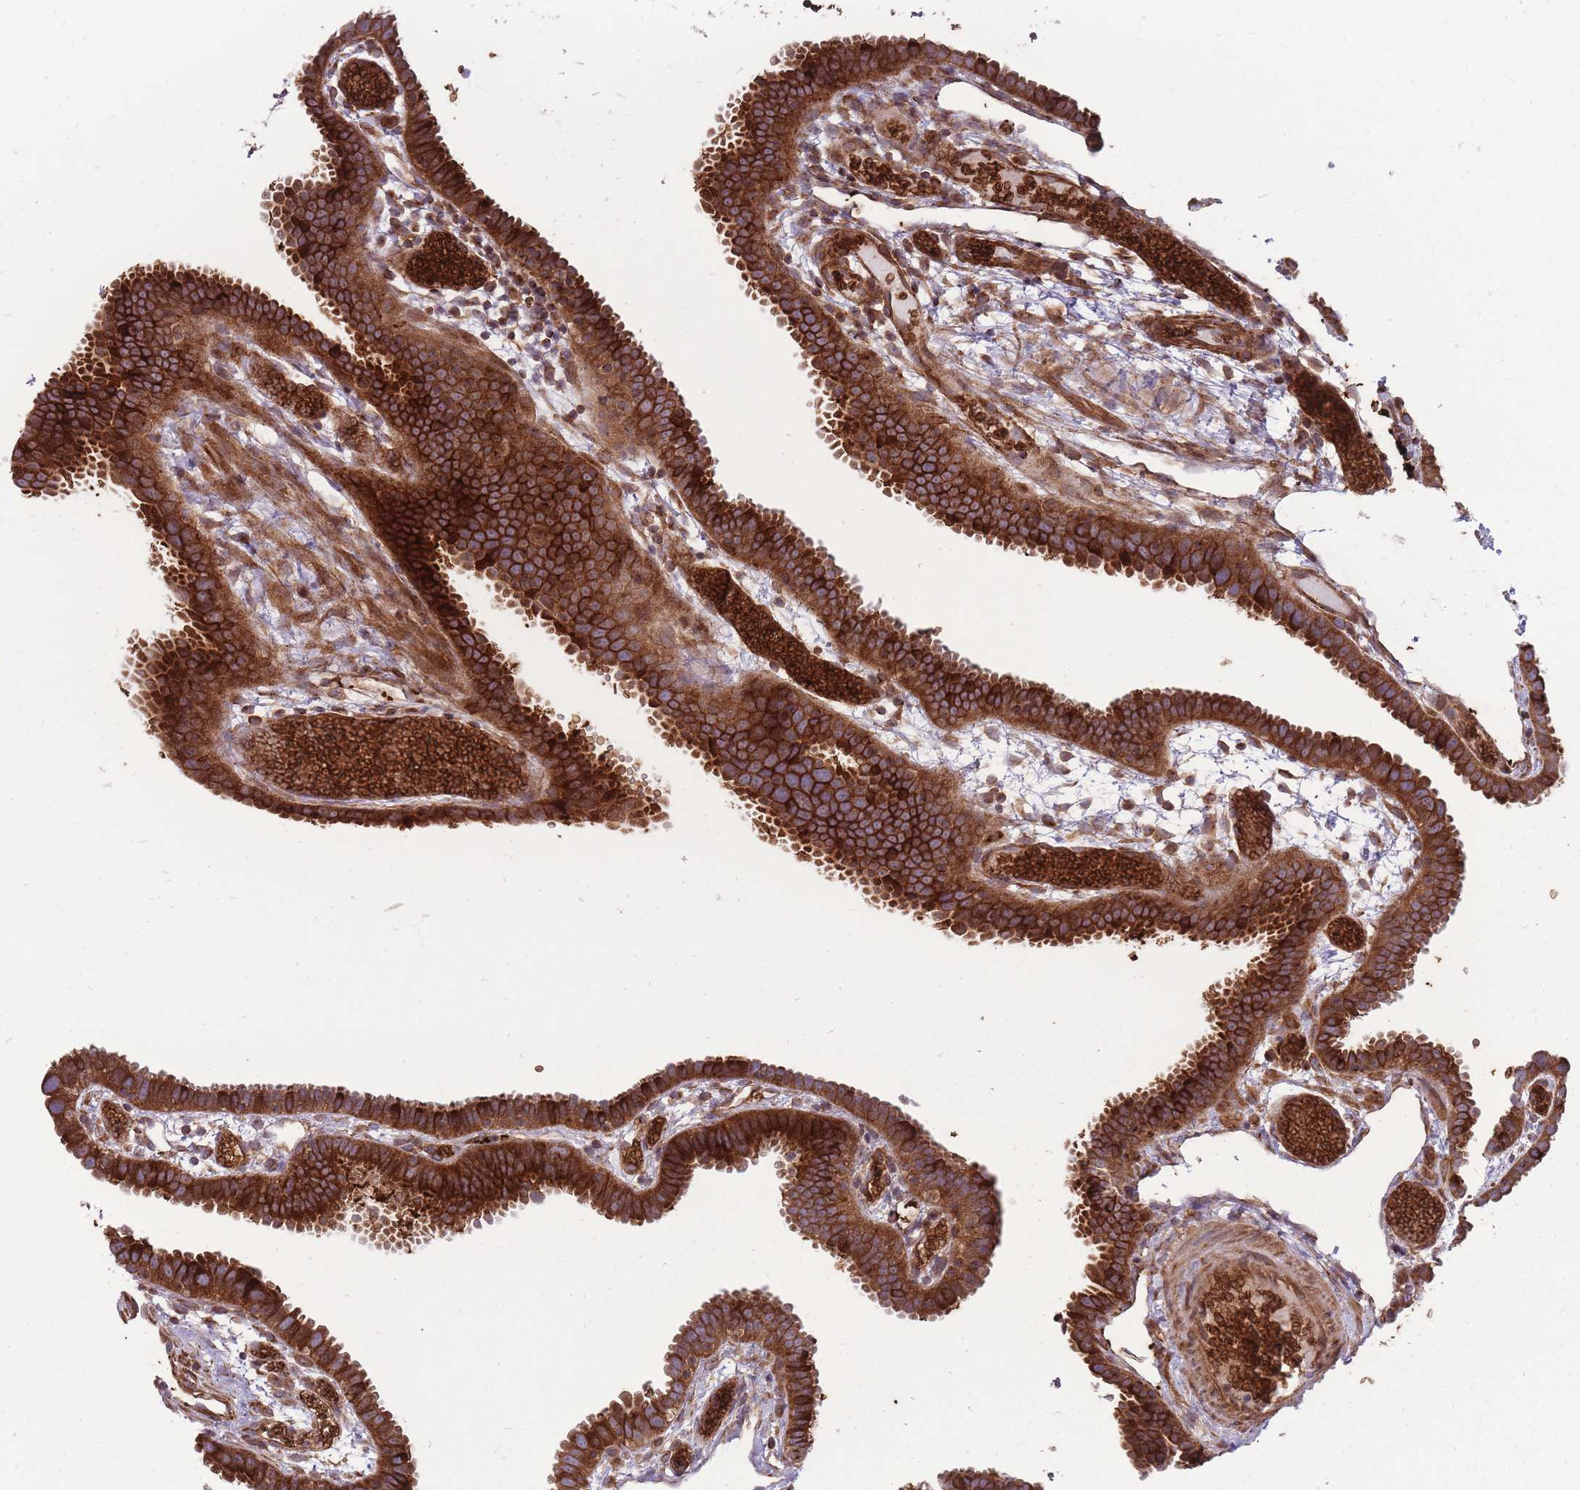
{"staining": {"intensity": "strong", "quantity": ">75%", "location": "cytoplasmic/membranous"}, "tissue": "fallopian tube", "cell_type": "Glandular cells", "image_type": "normal", "snomed": [{"axis": "morphology", "description": "Normal tissue, NOS"}, {"axis": "topography", "description": "Fallopian tube"}], "caption": "High-power microscopy captured an immunohistochemistry (IHC) photomicrograph of normal fallopian tube, revealing strong cytoplasmic/membranous staining in approximately >75% of glandular cells.", "gene": "ANKRD10", "patient": {"sex": "female", "age": 37}}